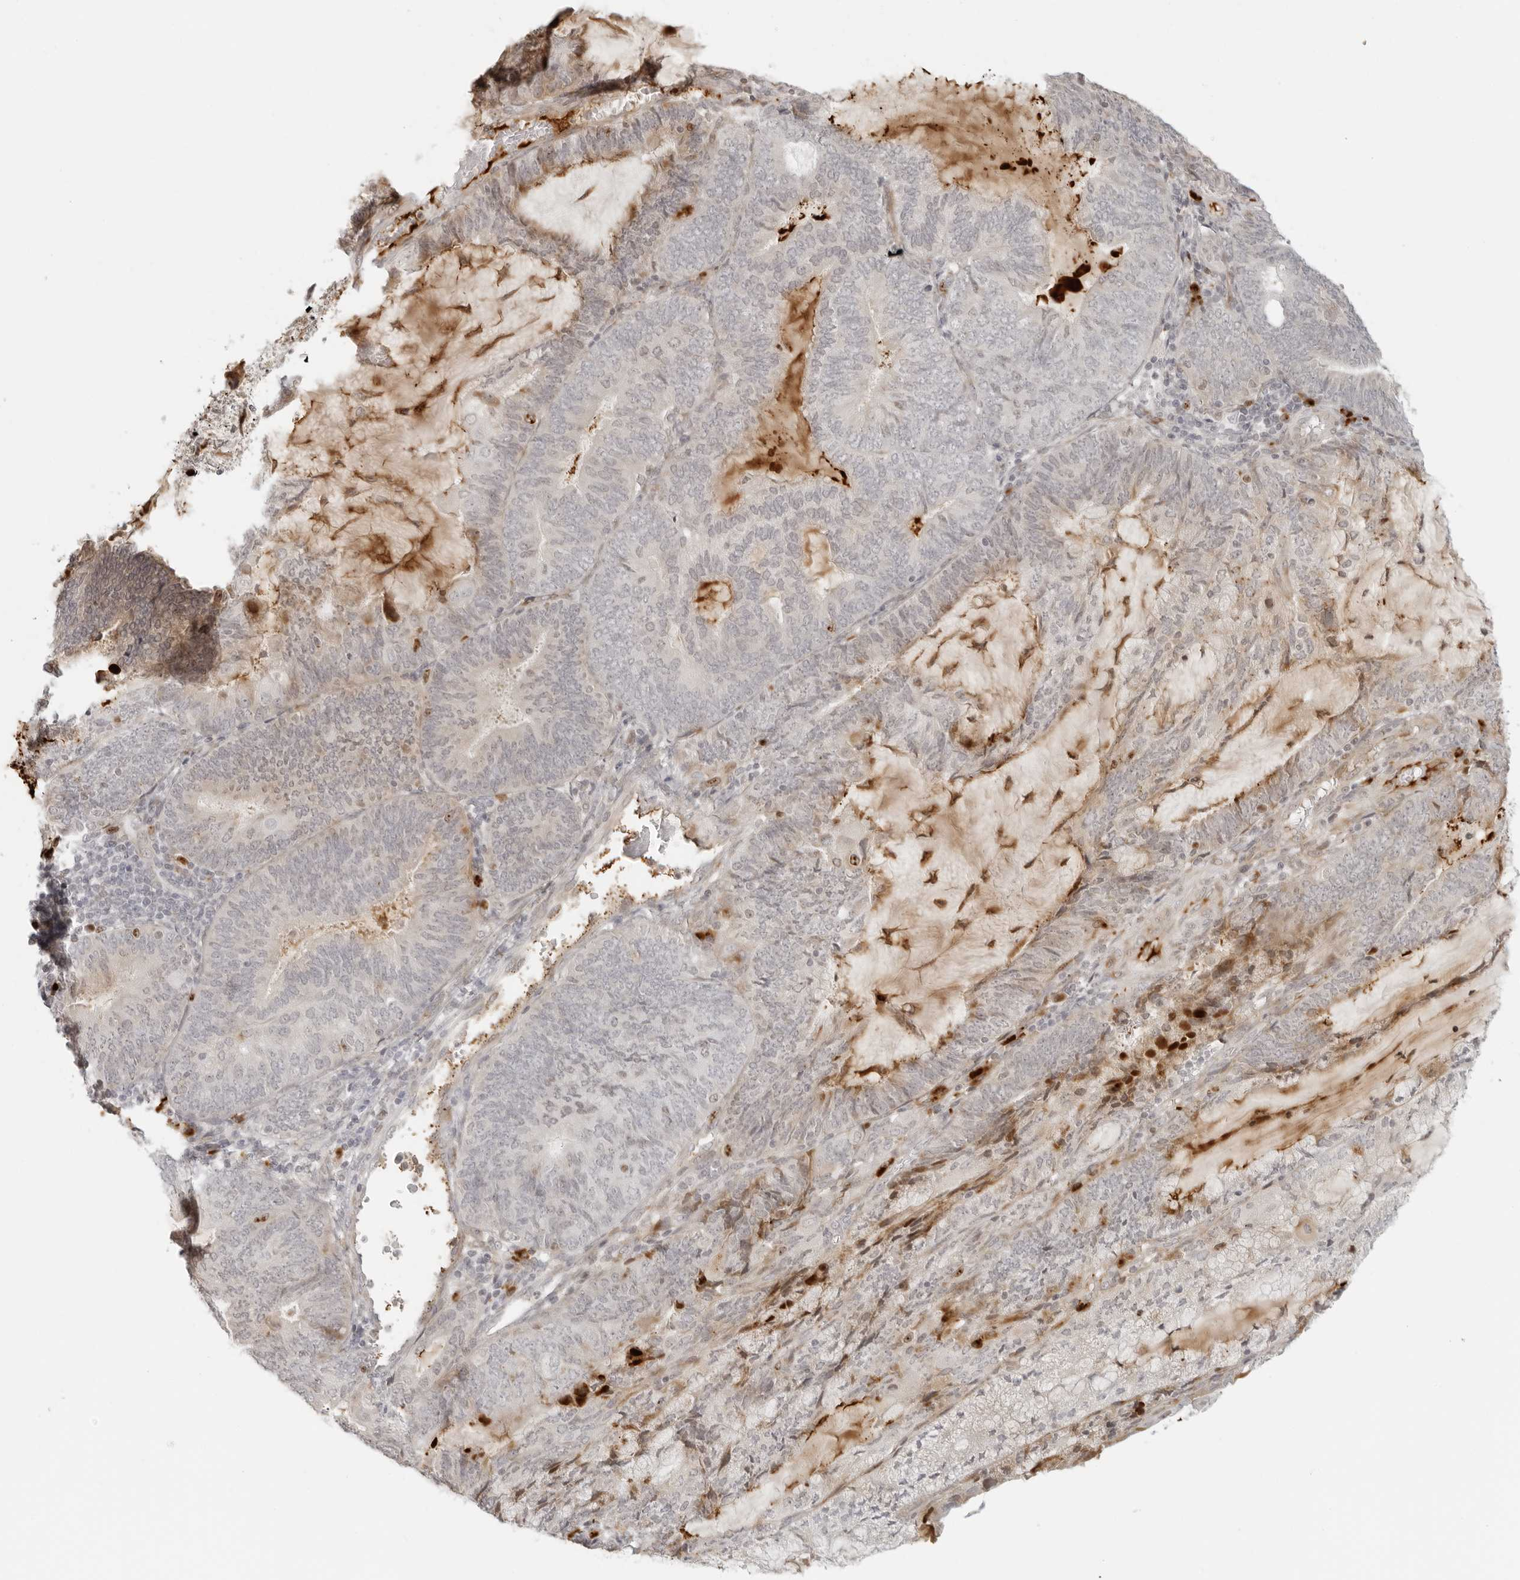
{"staining": {"intensity": "negative", "quantity": "none", "location": "none"}, "tissue": "endometrial cancer", "cell_type": "Tumor cells", "image_type": "cancer", "snomed": [{"axis": "morphology", "description": "Adenocarcinoma, NOS"}, {"axis": "topography", "description": "Endometrium"}], "caption": "This is an IHC histopathology image of human endometrial adenocarcinoma. There is no staining in tumor cells.", "gene": "ZNF678", "patient": {"sex": "female", "age": 81}}